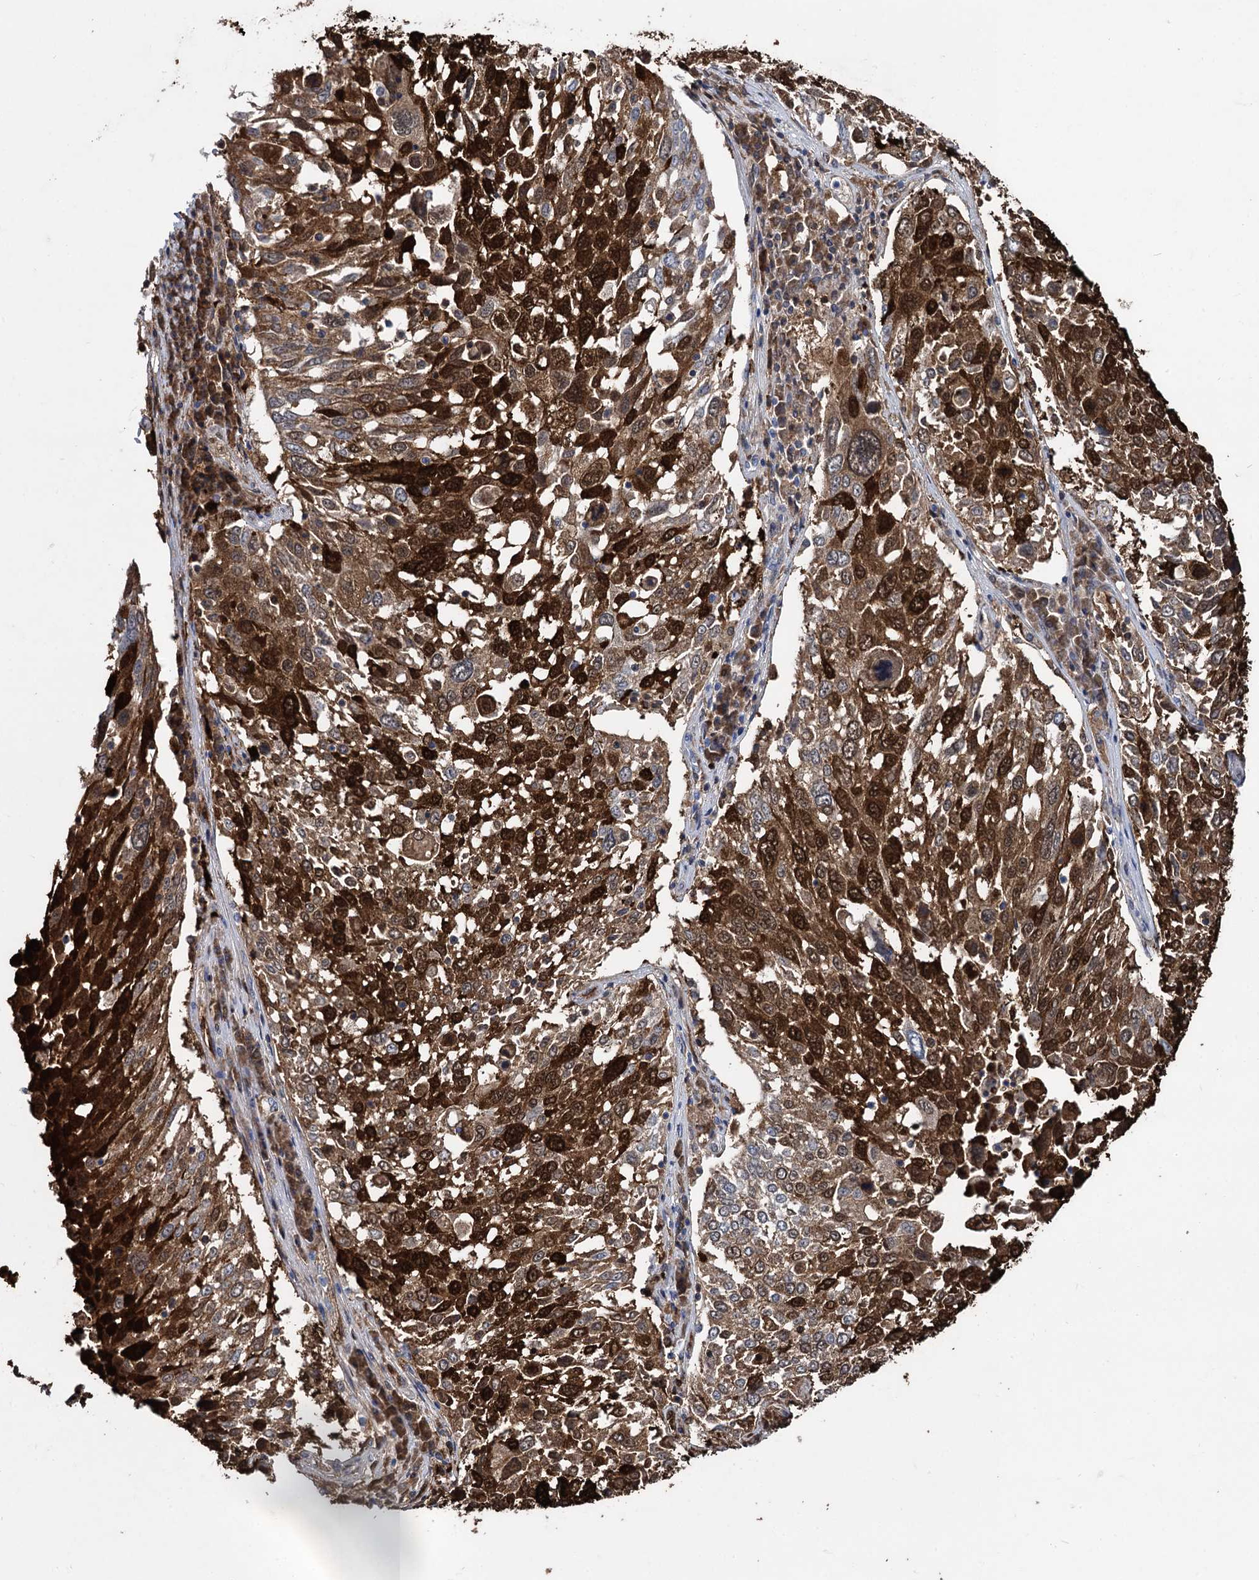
{"staining": {"intensity": "strong", "quantity": ">75%", "location": "cytoplasmic/membranous,nuclear"}, "tissue": "lung cancer", "cell_type": "Tumor cells", "image_type": "cancer", "snomed": [{"axis": "morphology", "description": "Squamous cell carcinoma, NOS"}, {"axis": "topography", "description": "Lung"}], "caption": "Immunohistochemical staining of lung squamous cell carcinoma shows strong cytoplasmic/membranous and nuclear protein staining in about >75% of tumor cells. (Stains: DAB in brown, nuclei in blue, Microscopy: brightfield microscopy at high magnification).", "gene": "FABP5", "patient": {"sex": "male", "age": 65}}